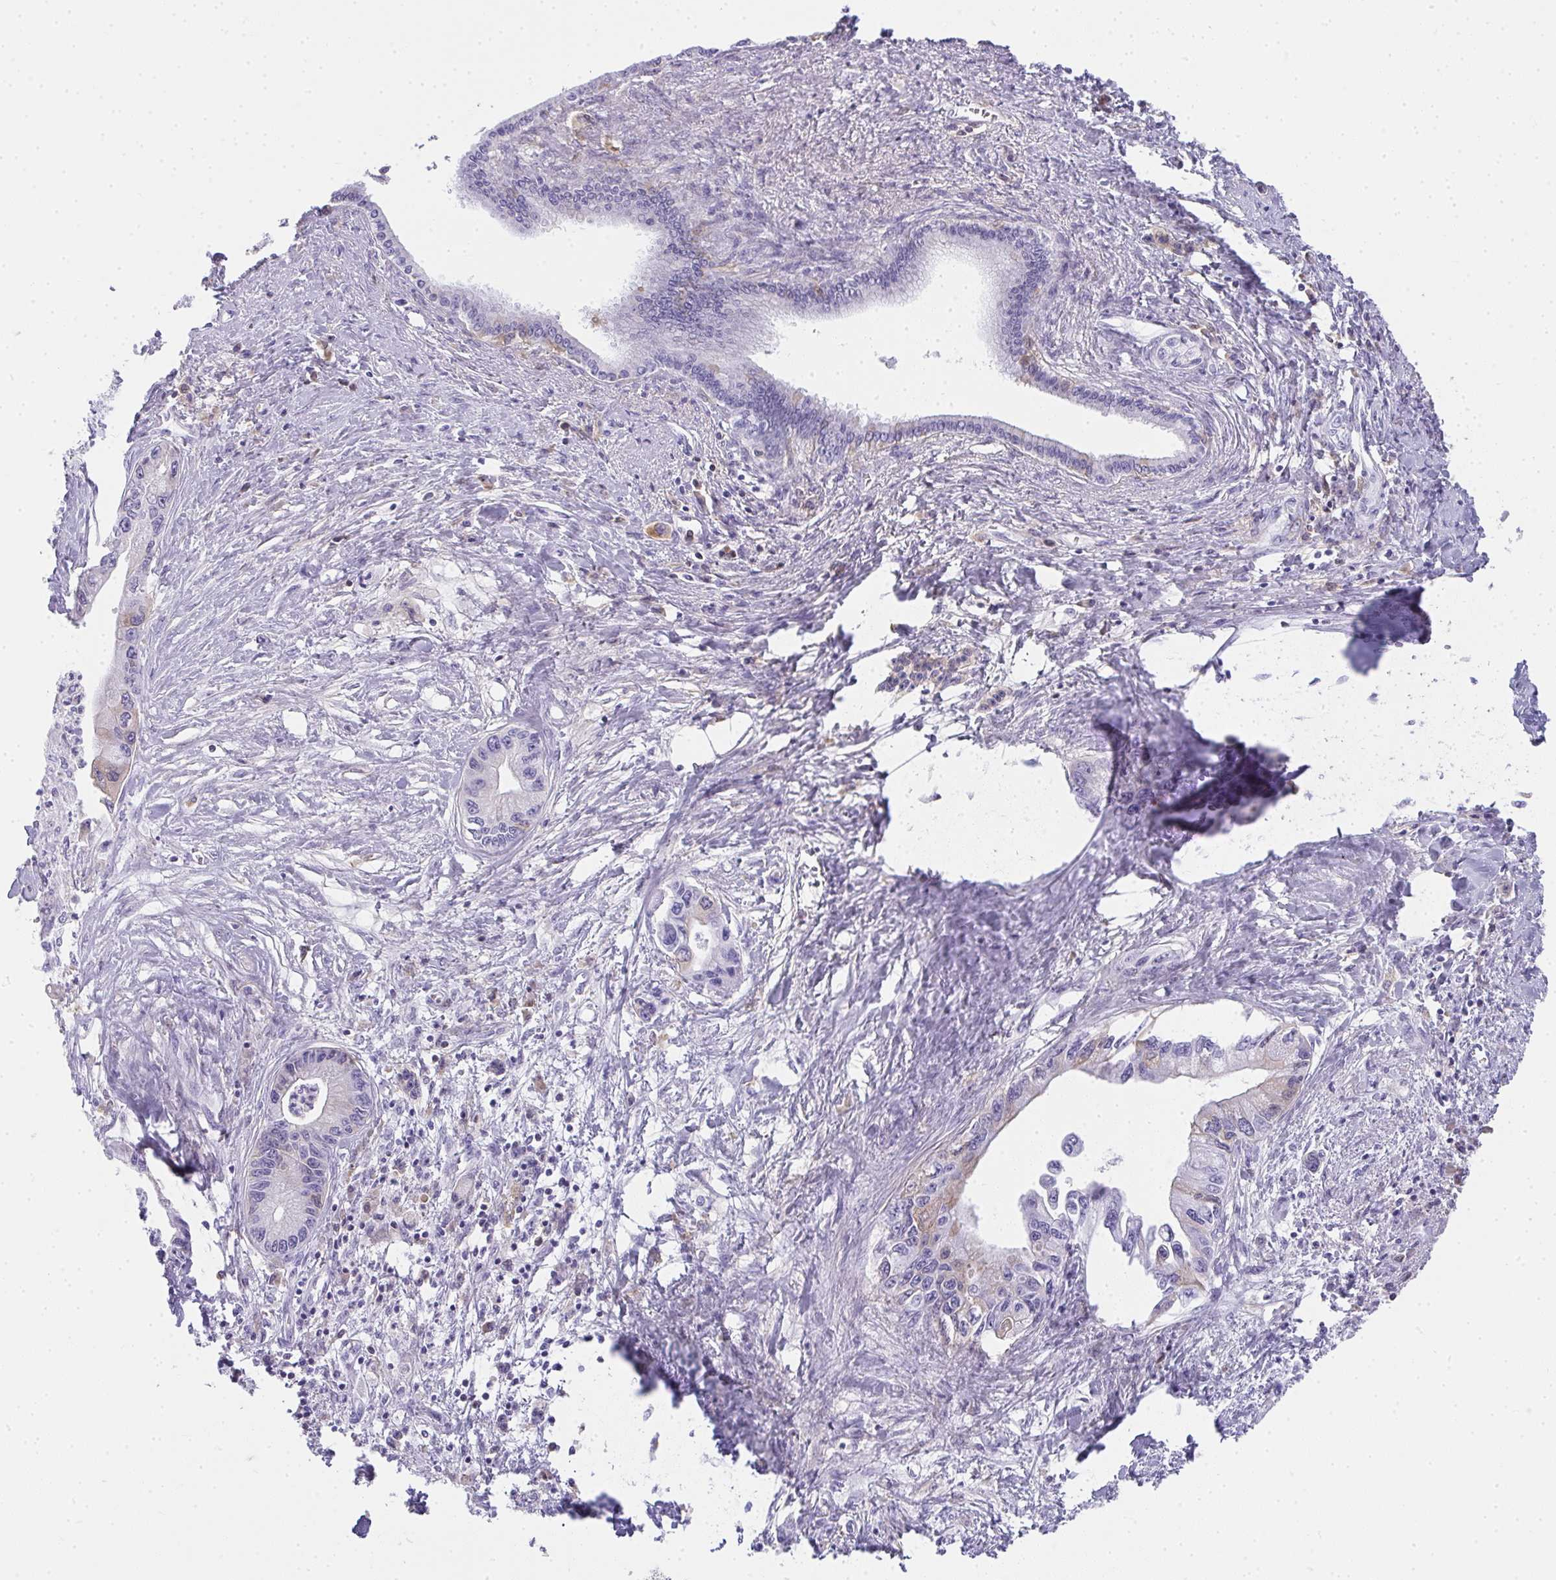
{"staining": {"intensity": "weak", "quantity": "<25%", "location": "cytoplasmic/membranous"}, "tissue": "pancreatic cancer", "cell_type": "Tumor cells", "image_type": "cancer", "snomed": [{"axis": "morphology", "description": "Adenocarcinoma, NOS"}, {"axis": "topography", "description": "Pancreas"}], "caption": "Pancreatic cancer (adenocarcinoma) was stained to show a protein in brown. There is no significant staining in tumor cells. (Brightfield microscopy of DAB (3,3'-diaminobenzidine) immunohistochemistry (IHC) at high magnification).", "gene": "ZSWIM3", "patient": {"sex": "male", "age": 61}}